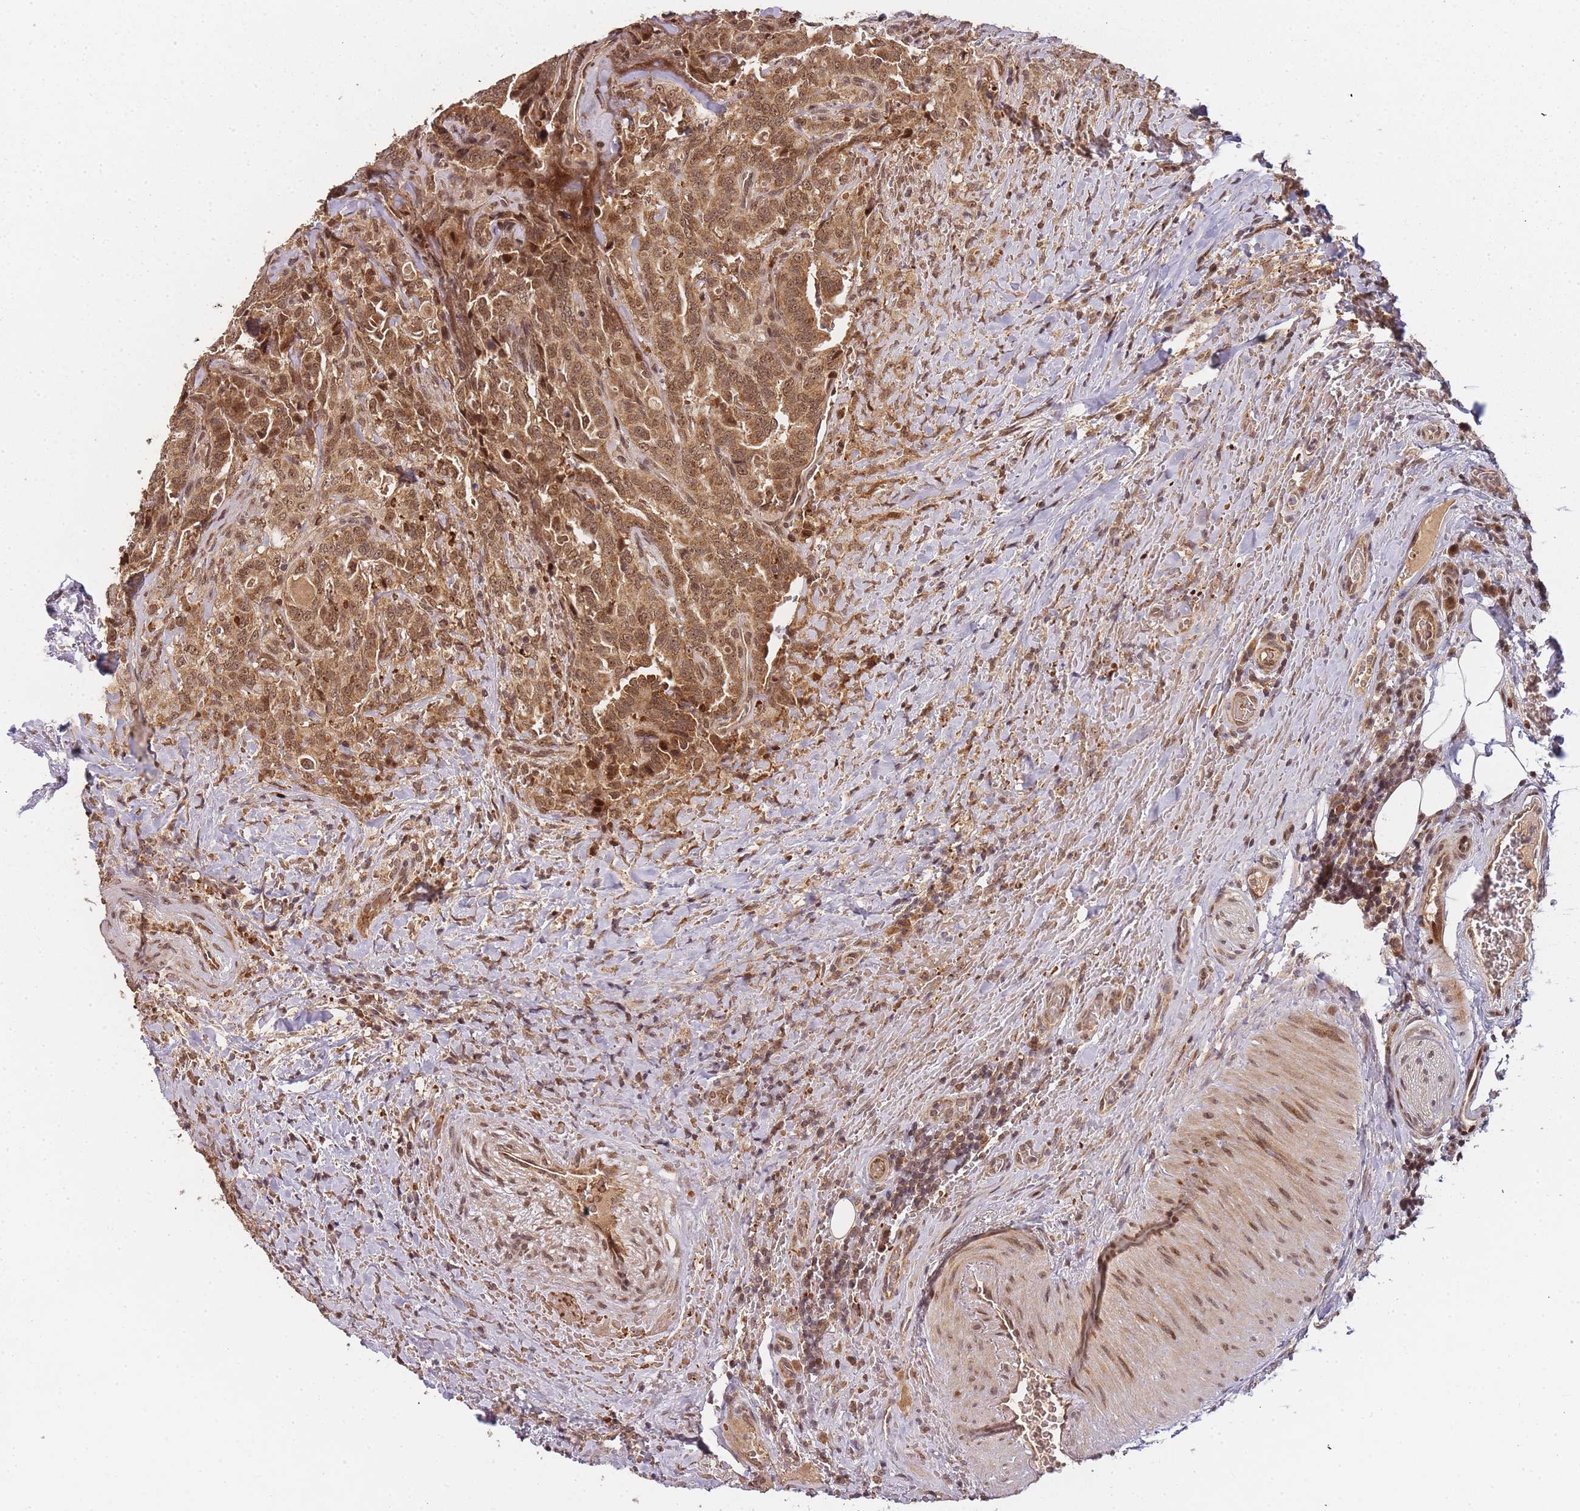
{"staining": {"intensity": "moderate", "quantity": ">75%", "location": "cytoplasmic/membranous,nuclear"}, "tissue": "thyroid cancer", "cell_type": "Tumor cells", "image_type": "cancer", "snomed": [{"axis": "morphology", "description": "Papillary adenocarcinoma, NOS"}, {"axis": "topography", "description": "Thyroid gland"}], "caption": "Immunohistochemical staining of human thyroid papillary adenocarcinoma demonstrates moderate cytoplasmic/membranous and nuclear protein staining in approximately >75% of tumor cells. (DAB IHC with brightfield microscopy, high magnification).", "gene": "ZNF497", "patient": {"sex": "male", "age": 61}}